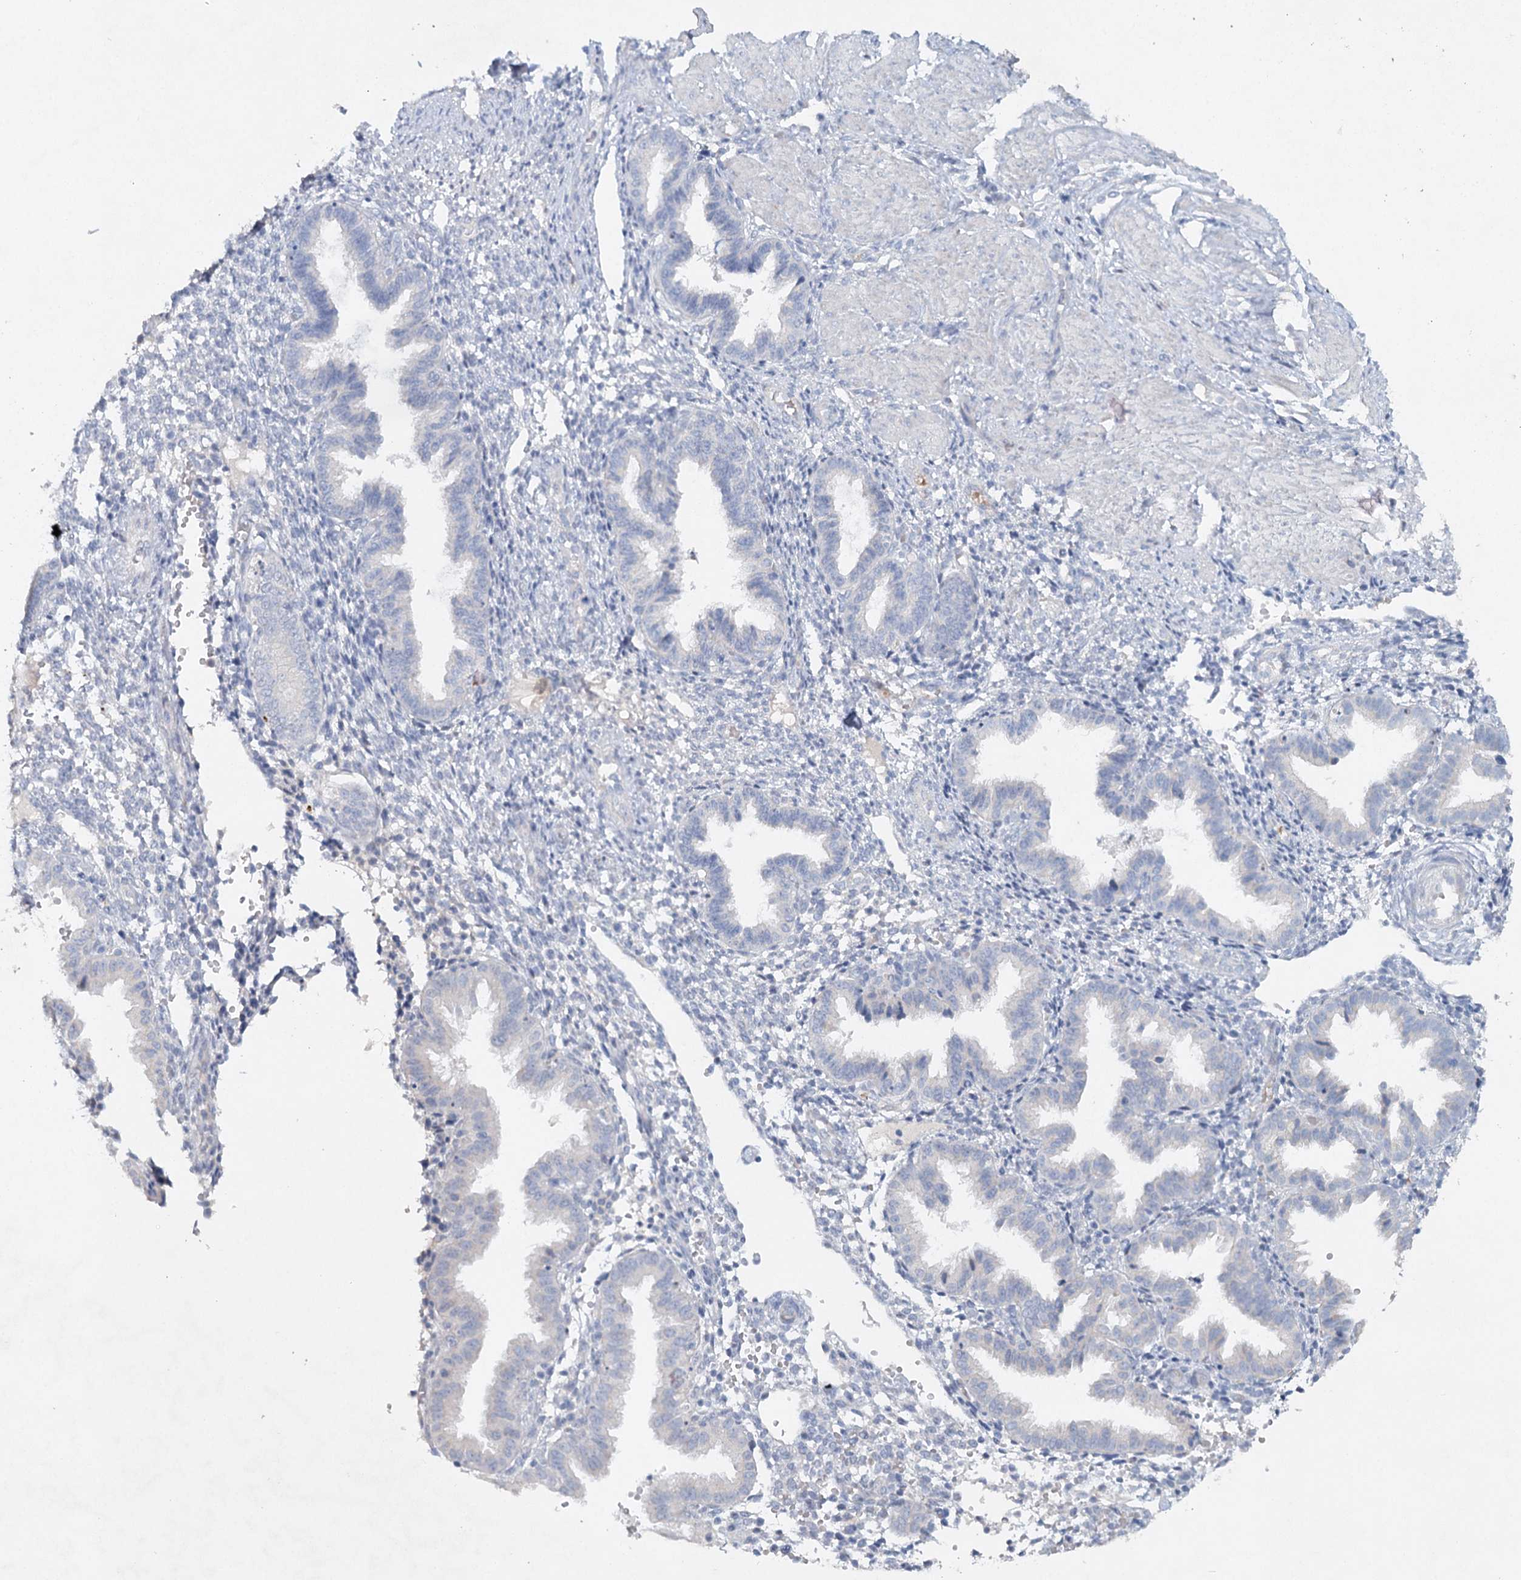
{"staining": {"intensity": "negative", "quantity": "none", "location": "none"}, "tissue": "endometrium", "cell_type": "Cells in endometrial stroma", "image_type": "normal", "snomed": [{"axis": "morphology", "description": "Normal tissue, NOS"}, {"axis": "topography", "description": "Endometrium"}], "caption": "Image shows no protein positivity in cells in endometrial stroma of normal endometrium.", "gene": "RFX6", "patient": {"sex": "female", "age": 33}}